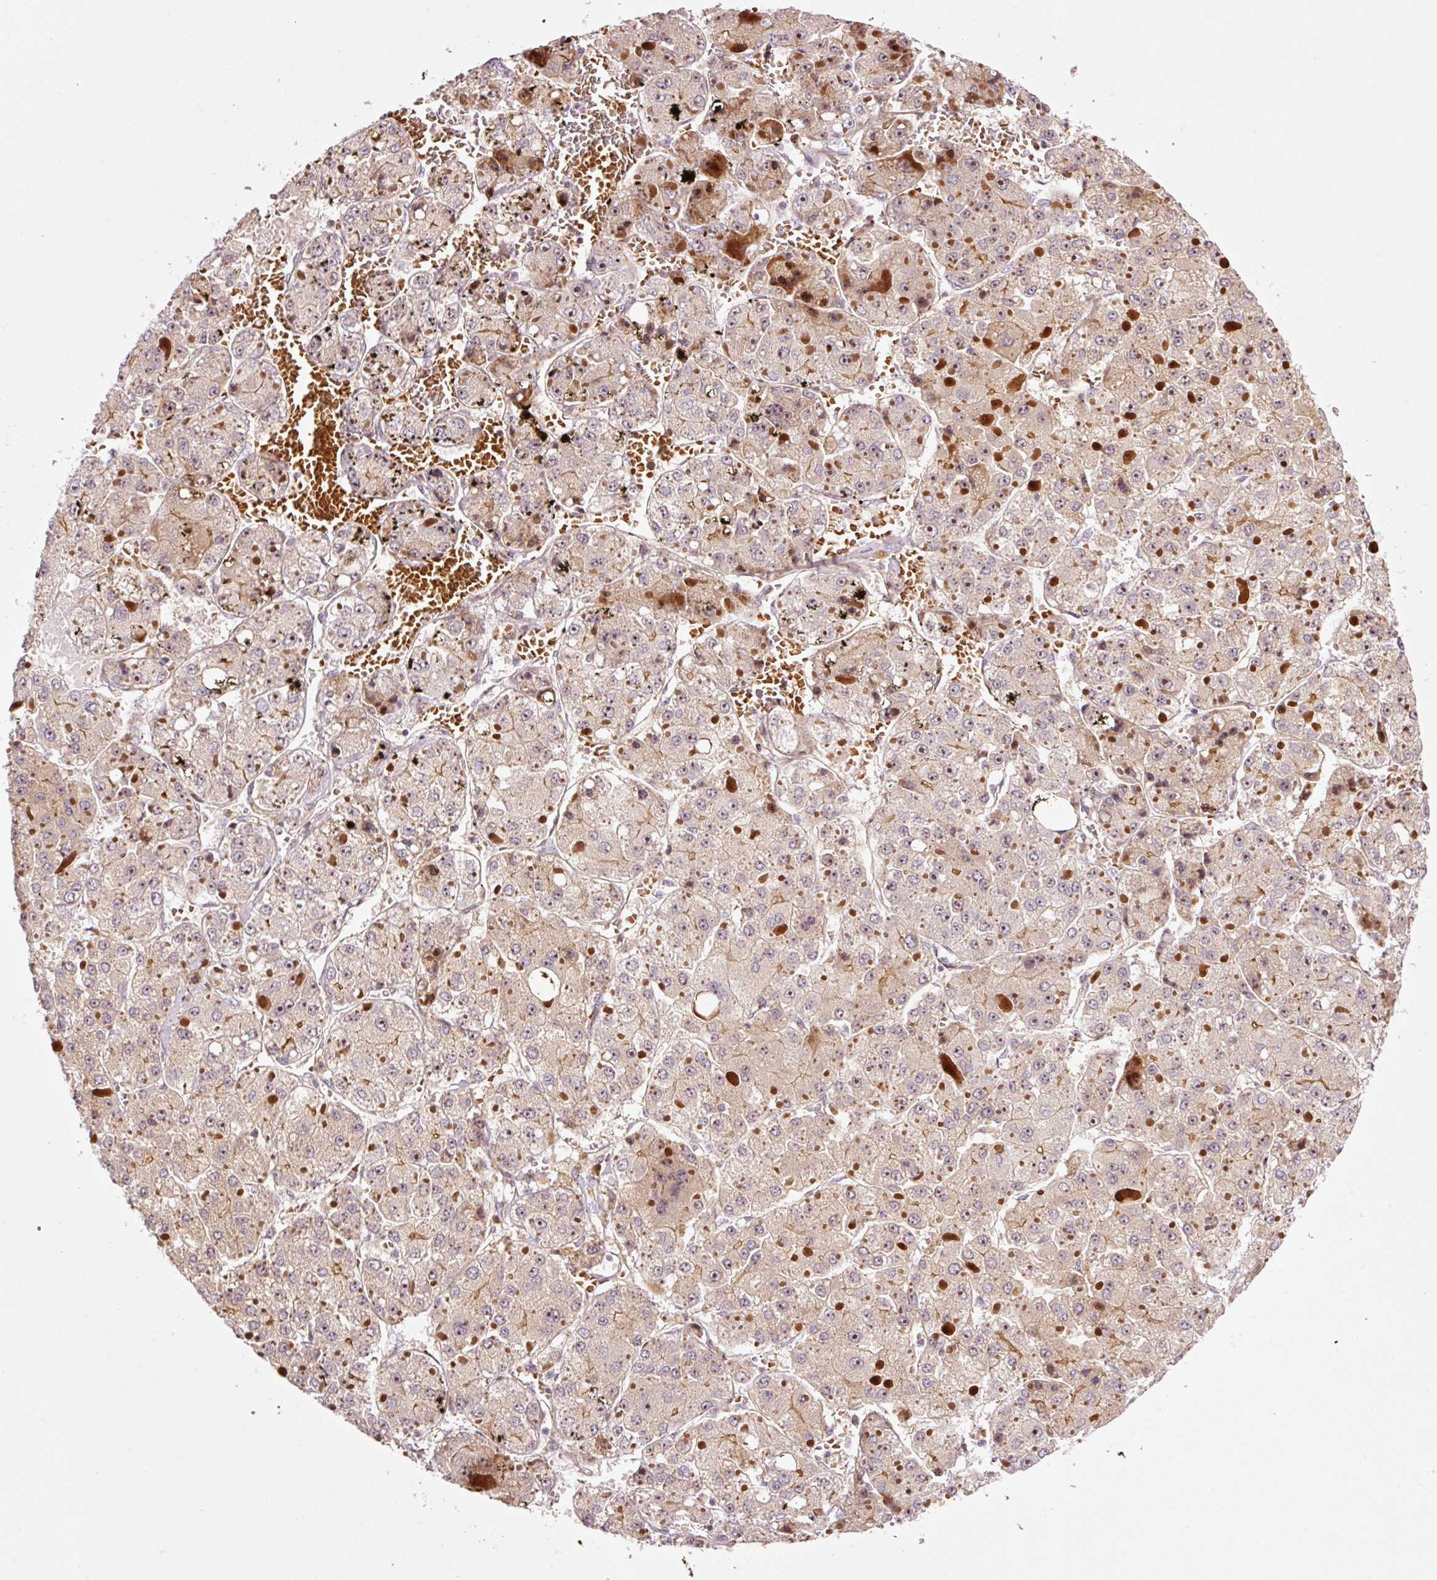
{"staining": {"intensity": "weak", "quantity": "25%-75%", "location": "cytoplasmic/membranous,nuclear"}, "tissue": "liver cancer", "cell_type": "Tumor cells", "image_type": "cancer", "snomed": [{"axis": "morphology", "description": "Carcinoma, Hepatocellular, NOS"}, {"axis": "topography", "description": "Liver"}], "caption": "Human liver hepatocellular carcinoma stained for a protein (brown) demonstrates weak cytoplasmic/membranous and nuclear positive expression in about 25%-75% of tumor cells.", "gene": "ANKRD20A1", "patient": {"sex": "female", "age": 73}}